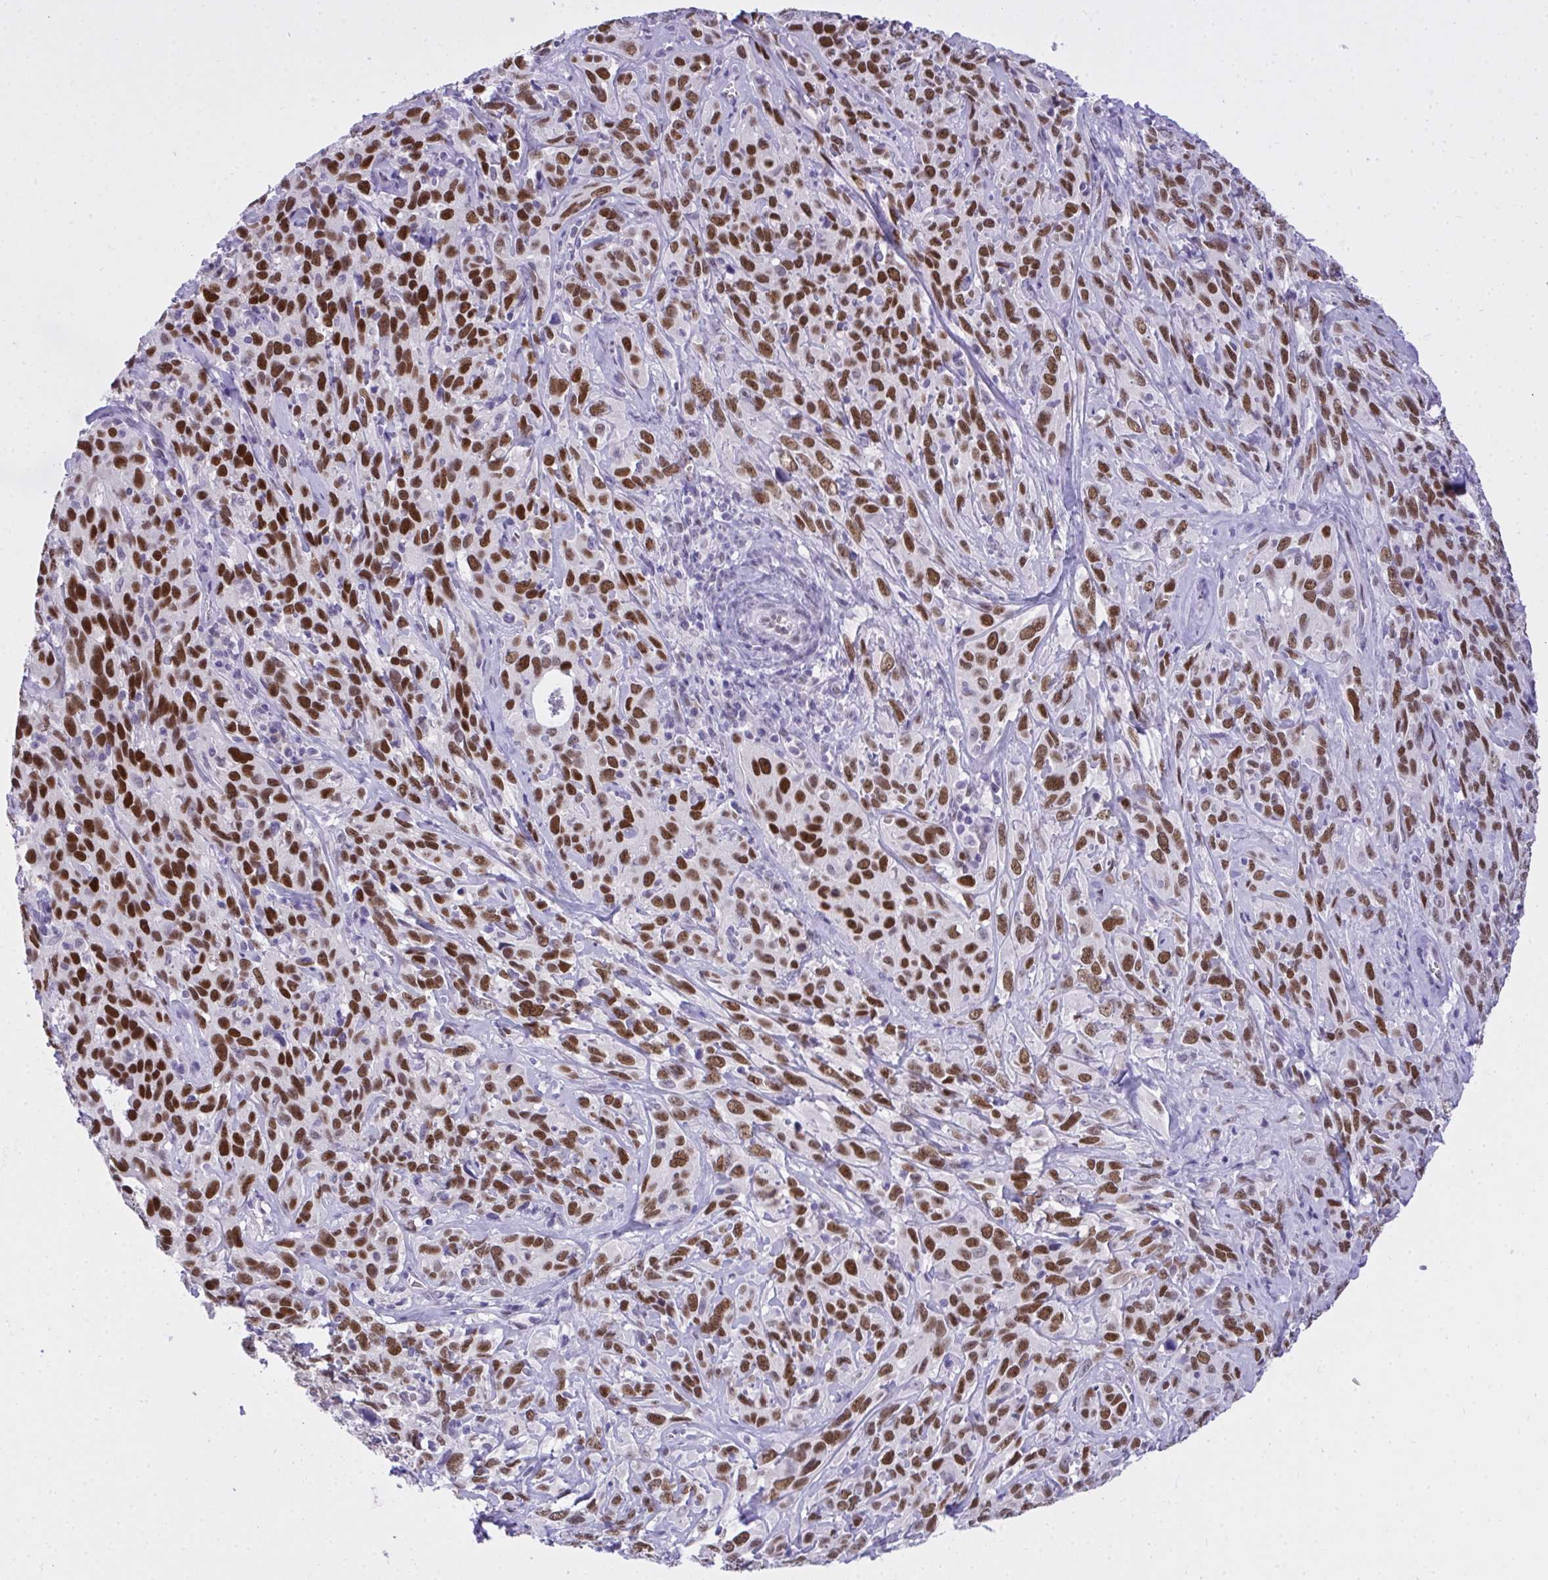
{"staining": {"intensity": "strong", "quantity": ">75%", "location": "nuclear"}, "tissue": "cervical cancer", "cell_type": "Tumor cells", "image_type": "cancer", "snomed": [{"axis": "morphology", "description": "Normal tissue, NOS"}, {"axis": "morphology", "description": "Squamous cell carcinoma, NOS"}, {"axis": "topography", "description": "Cervix"}], "caption": "Human cervical cancer stained for a protein (brown) demonstrates strong nuclear positive staining in approximately >75% of tumor cells.", "gene": "TEAD4", "patient": {"sex": "female", "age": 51}}